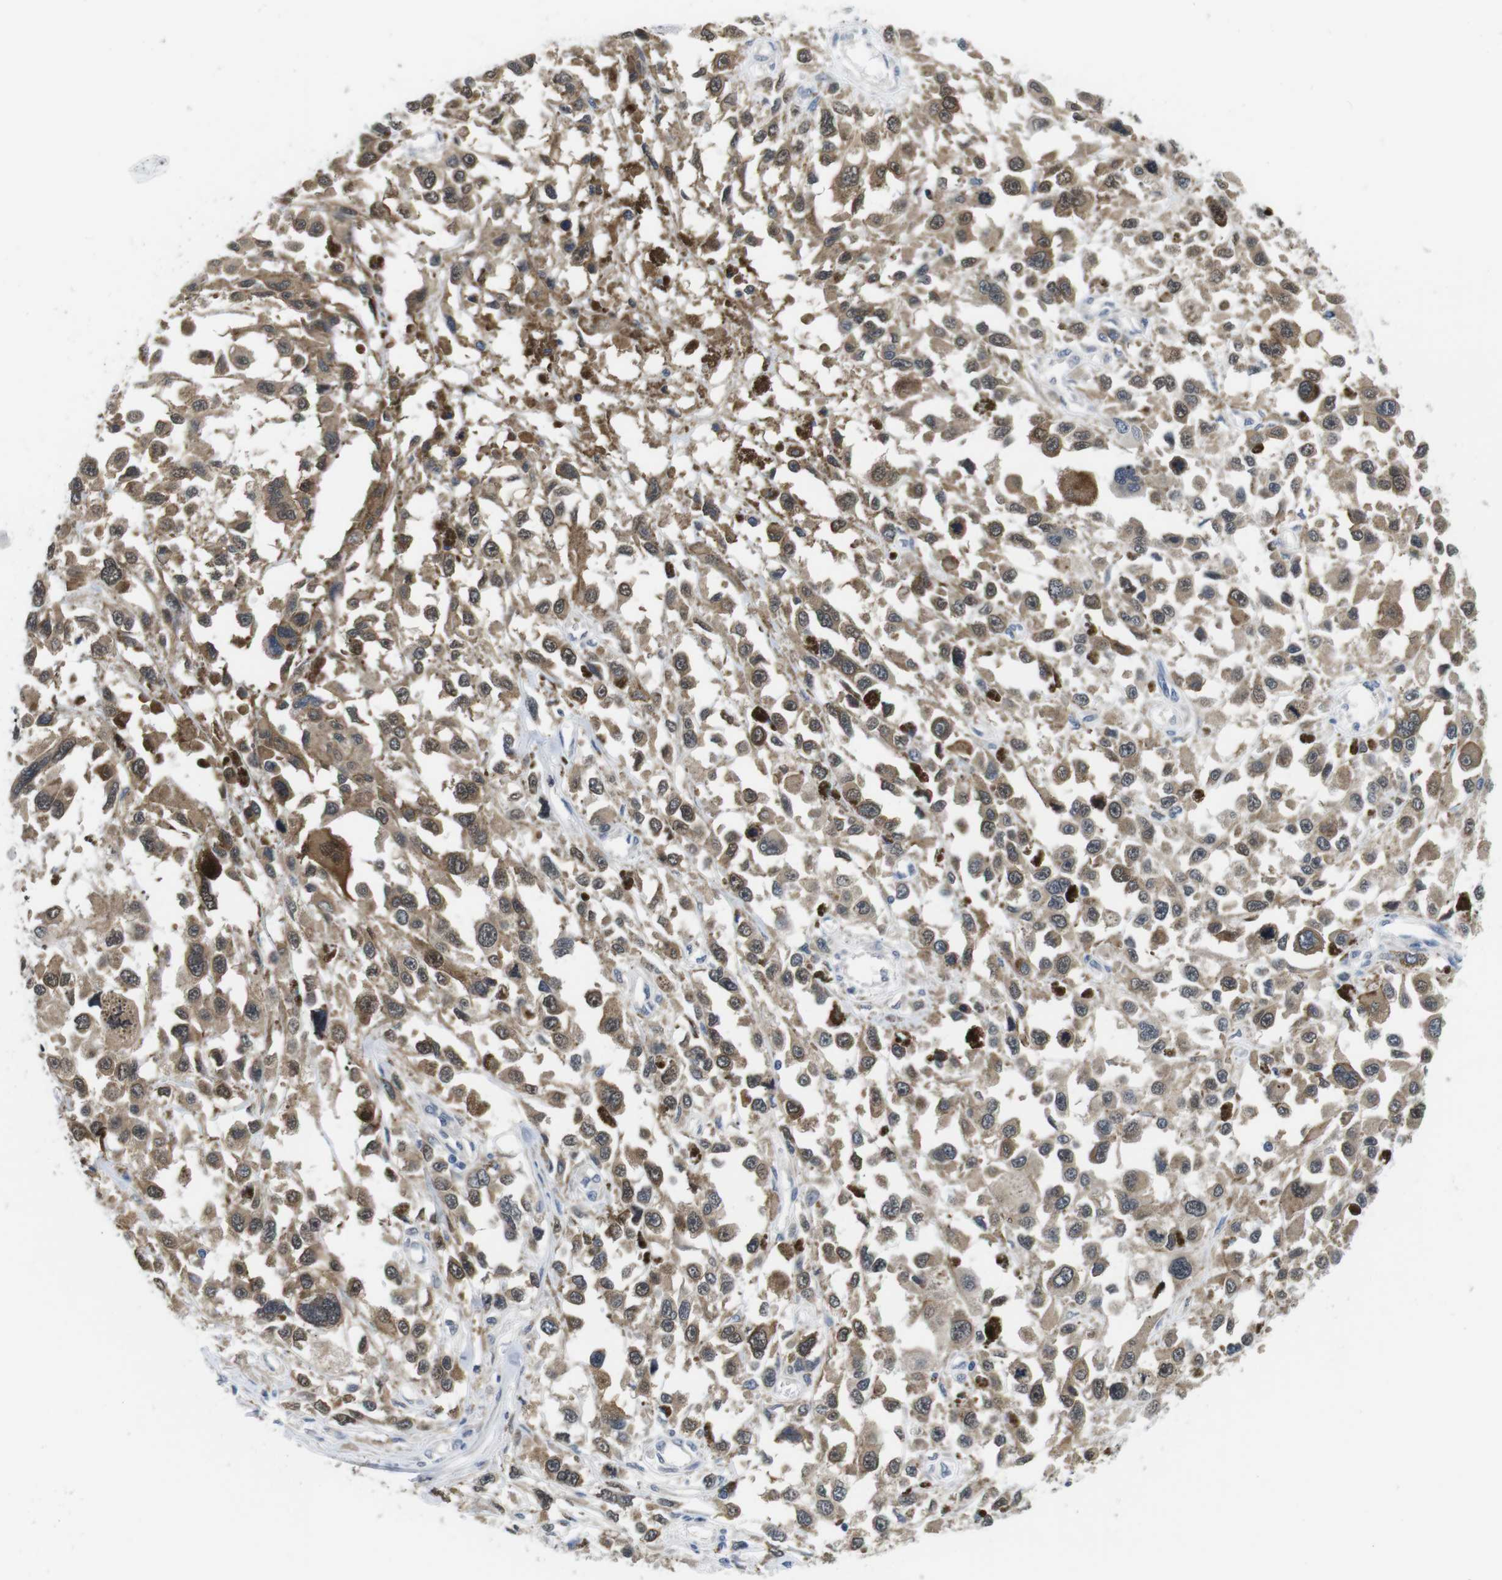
{"staining": {"intensity": "moderate", "quantity": ">75%", "location": "cytoplasmic/membranous"}, "tissue": "melanoma", "cell_type": "Tumor cells", "image_type": "cancer", "snomed": [{"axis": "morphology", "description": "Malignant melanoma, Metastatic site"}, {"axis": "topography", "description": "Lymph node"}], "caption": "High-magnification brightfield microscopy of melanoma stained with DAB (3,3'-diaminobenzidine) (brown) and counterstained with hematoxylin (blue). tumor cells exhibit moderate cytoplasmic/membranous expression is seen in approximately>75% of cells.", "gene": "FADD", "patient": {"sex": "male", "age": 59}}